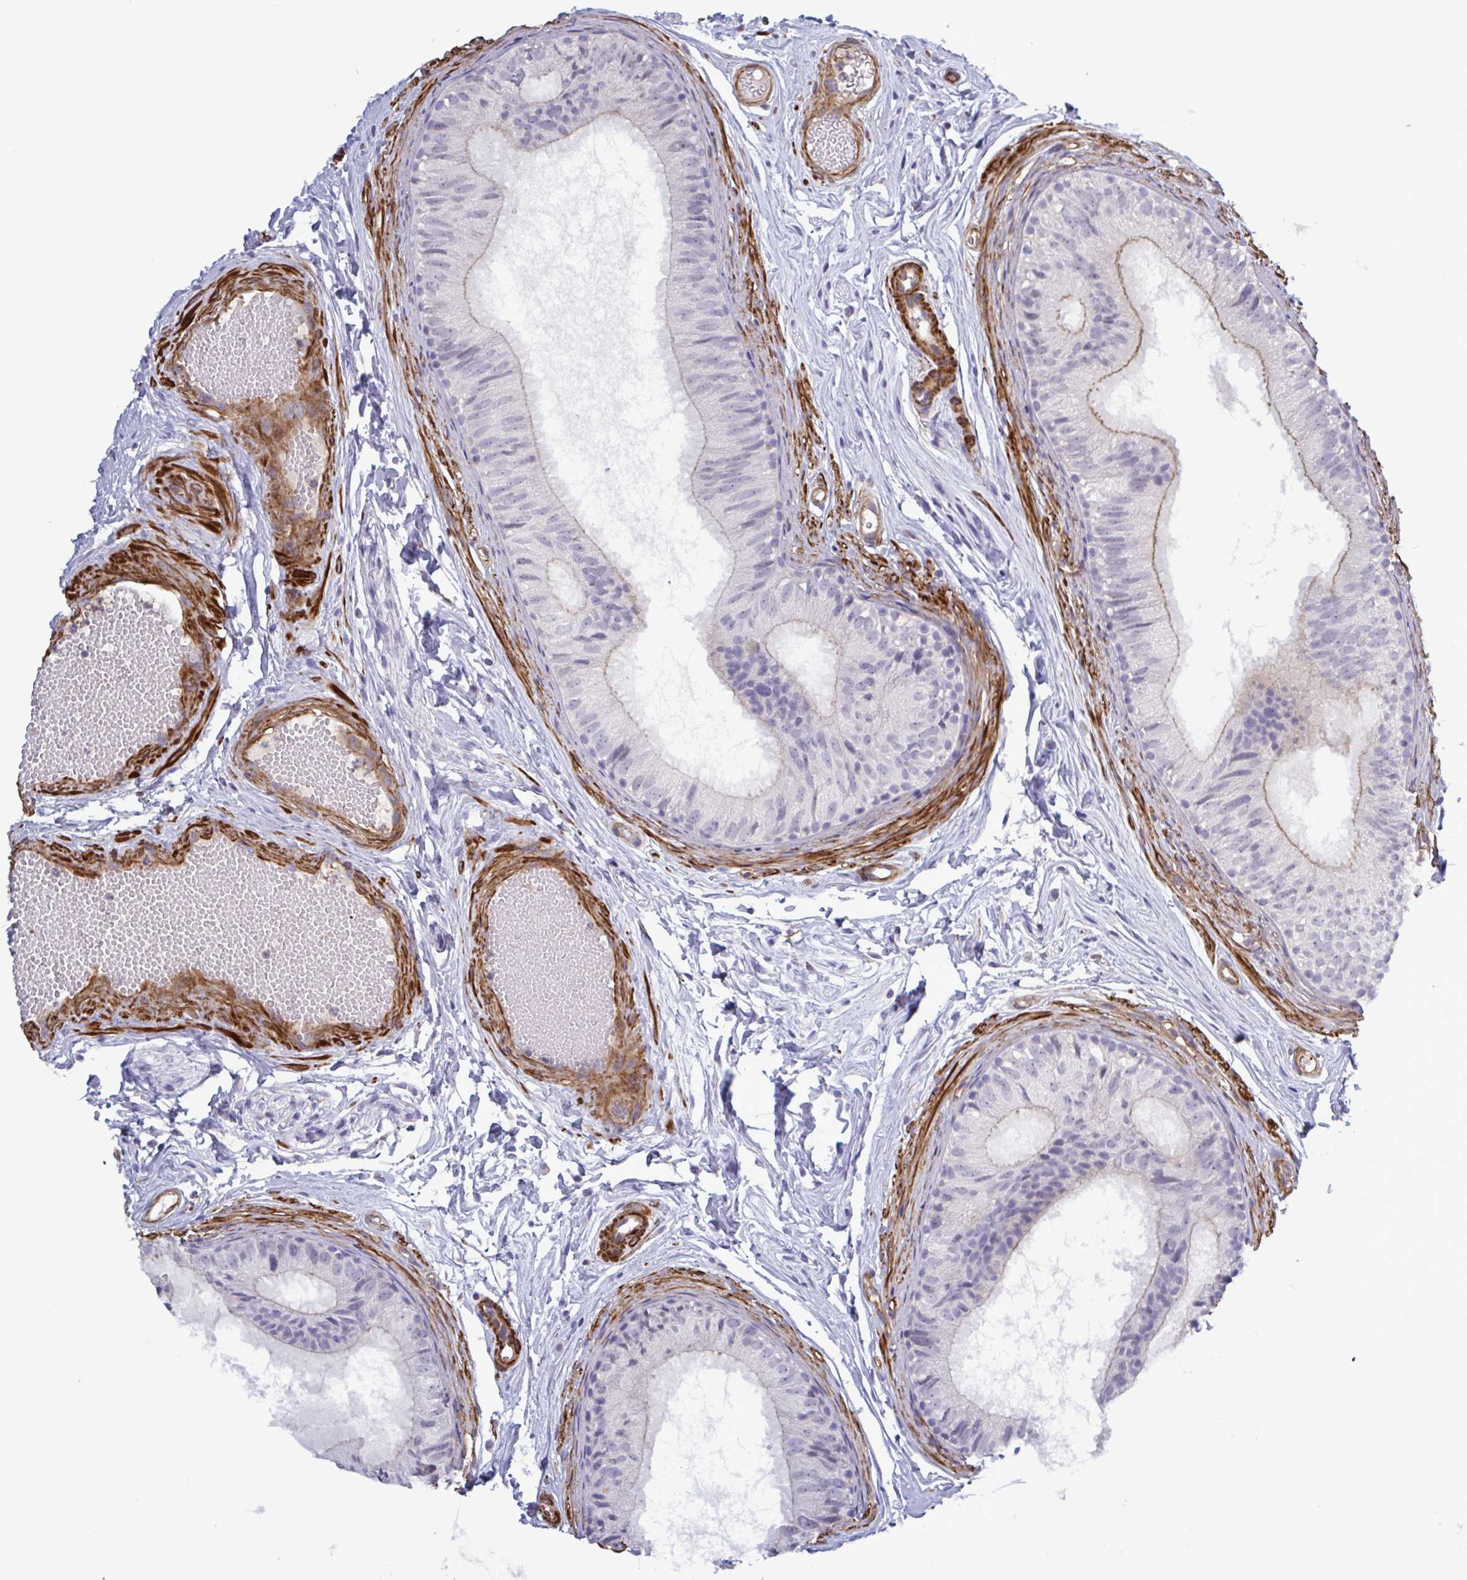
{"staining": {"intensity": "moderate", "quantity": "<25%", "location": "cytoplasmic/membranous"}, "tissue": "epididymis", "cell_type": "Glandular cells", "image_type": "normal", "snomed": [{"axis": "morphology", "description": "Normal tissue, NOS"}, {"axis": "morphology", "description": "Seminoma, NOS"}, {"axis": "topography", "description": "Testis"}, {"axis": "topography", "description": "Epididymis"}], "caption": "The micrograph demonstrates staining of unremarkable epididymis, revealing moderate cytoplasmic/membranous protein positivity (brown color) within glandular cells. (DAB = brown stain, brightfield microscopy at high magnification).", "gene": "SHISA7", "patient": {"sex": "male", "age": 34}}